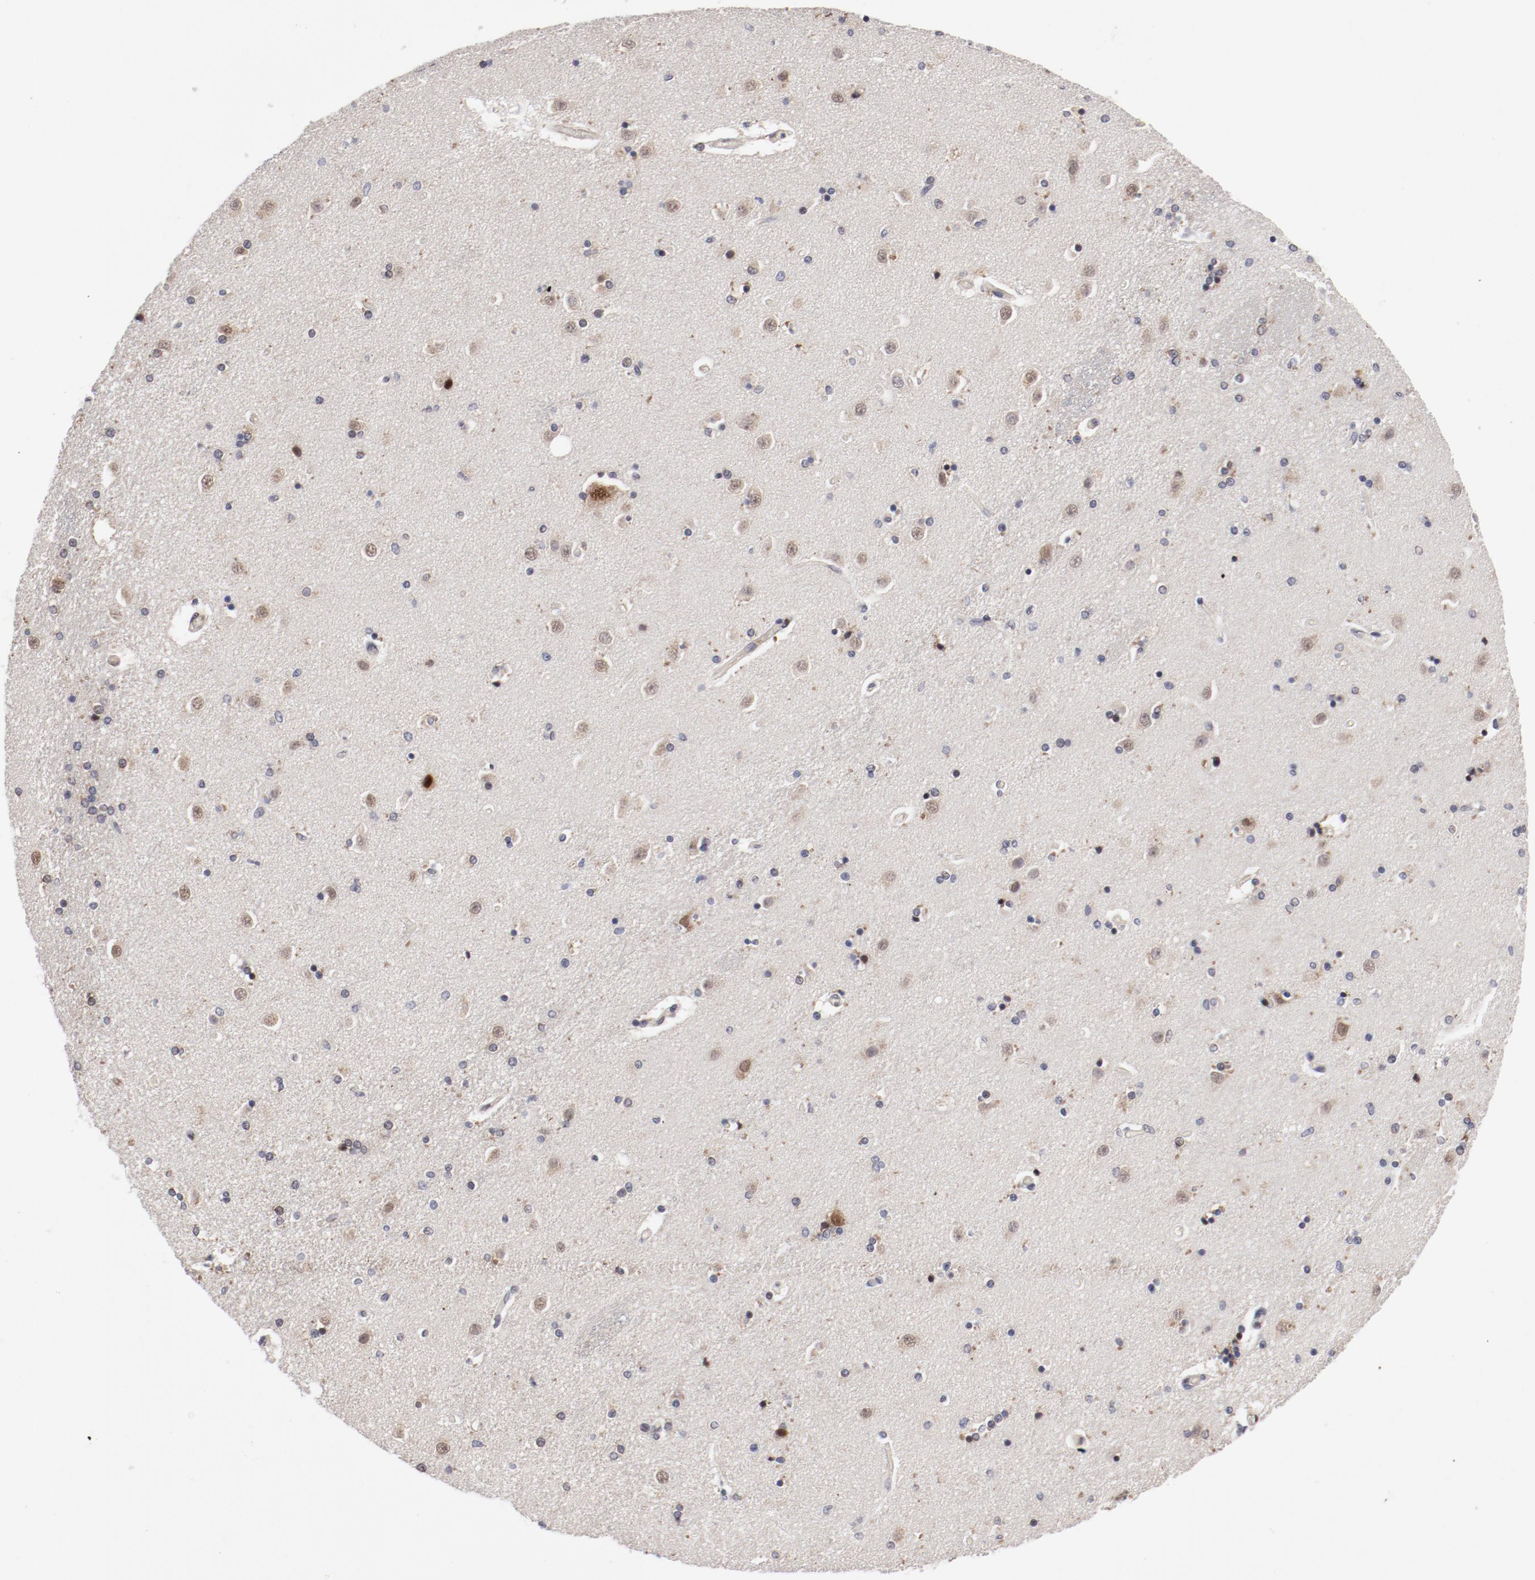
{"staining": {"intensity": "negative", "quantity": "none", "location": "none"}, "tissue": "caudate", "cell_type": "Glial cells", "image_type": "normal", "snomed": [{"axis": "morphology", "description": "Normal tissue, NOS"}, {"axis": "topography", "description": "Lateral ventricle wall"}], "caption": "IHC of benign human caudate demonstrates no staining in glial cells. The staining is performed using DAB (3,3'-diaminobenzidine) brown chromogen with nuclei counter-stained in using hematoxylin.", "gene": "RPL12", "patient": {"sex": "female", "age": 54}}